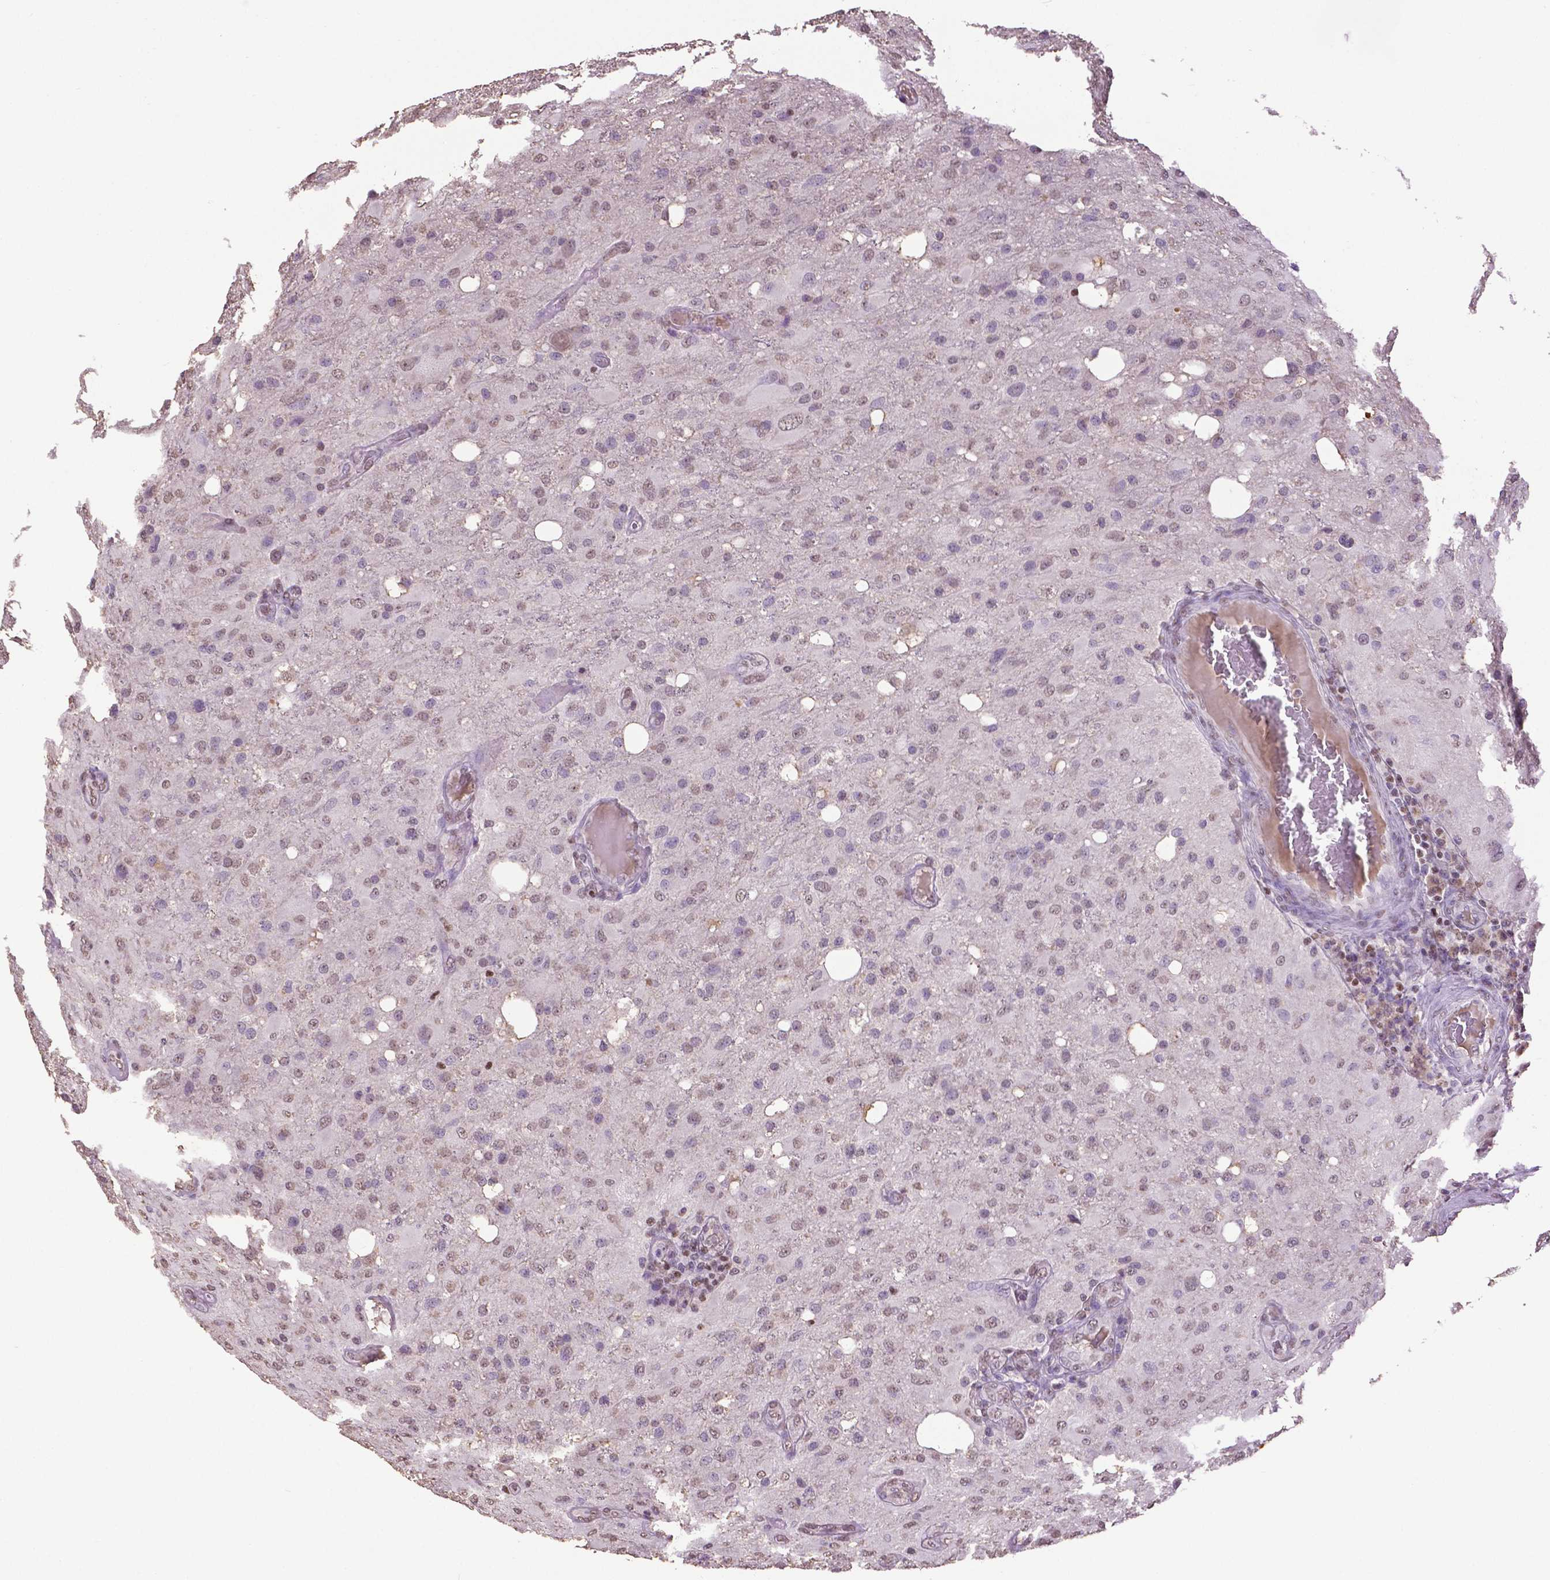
{"staining": {"intensity": "negative", "quantity": "none", "location": "none"}, "tissue": "glioma", "cell_type": "Tumor cells", "image_type": "cancer", "snomed": [{"axis": "morphology", "description": "Glioma, malignant, High grade"}, {"axis": "topography", "description": "Brain"}], "caption": "This is an immunohistochemistry histopathology image of human glioma. There is no expression in tumor cells.", "gene": "RUNX3", "patient": {"sex": "male", "age": 53}}